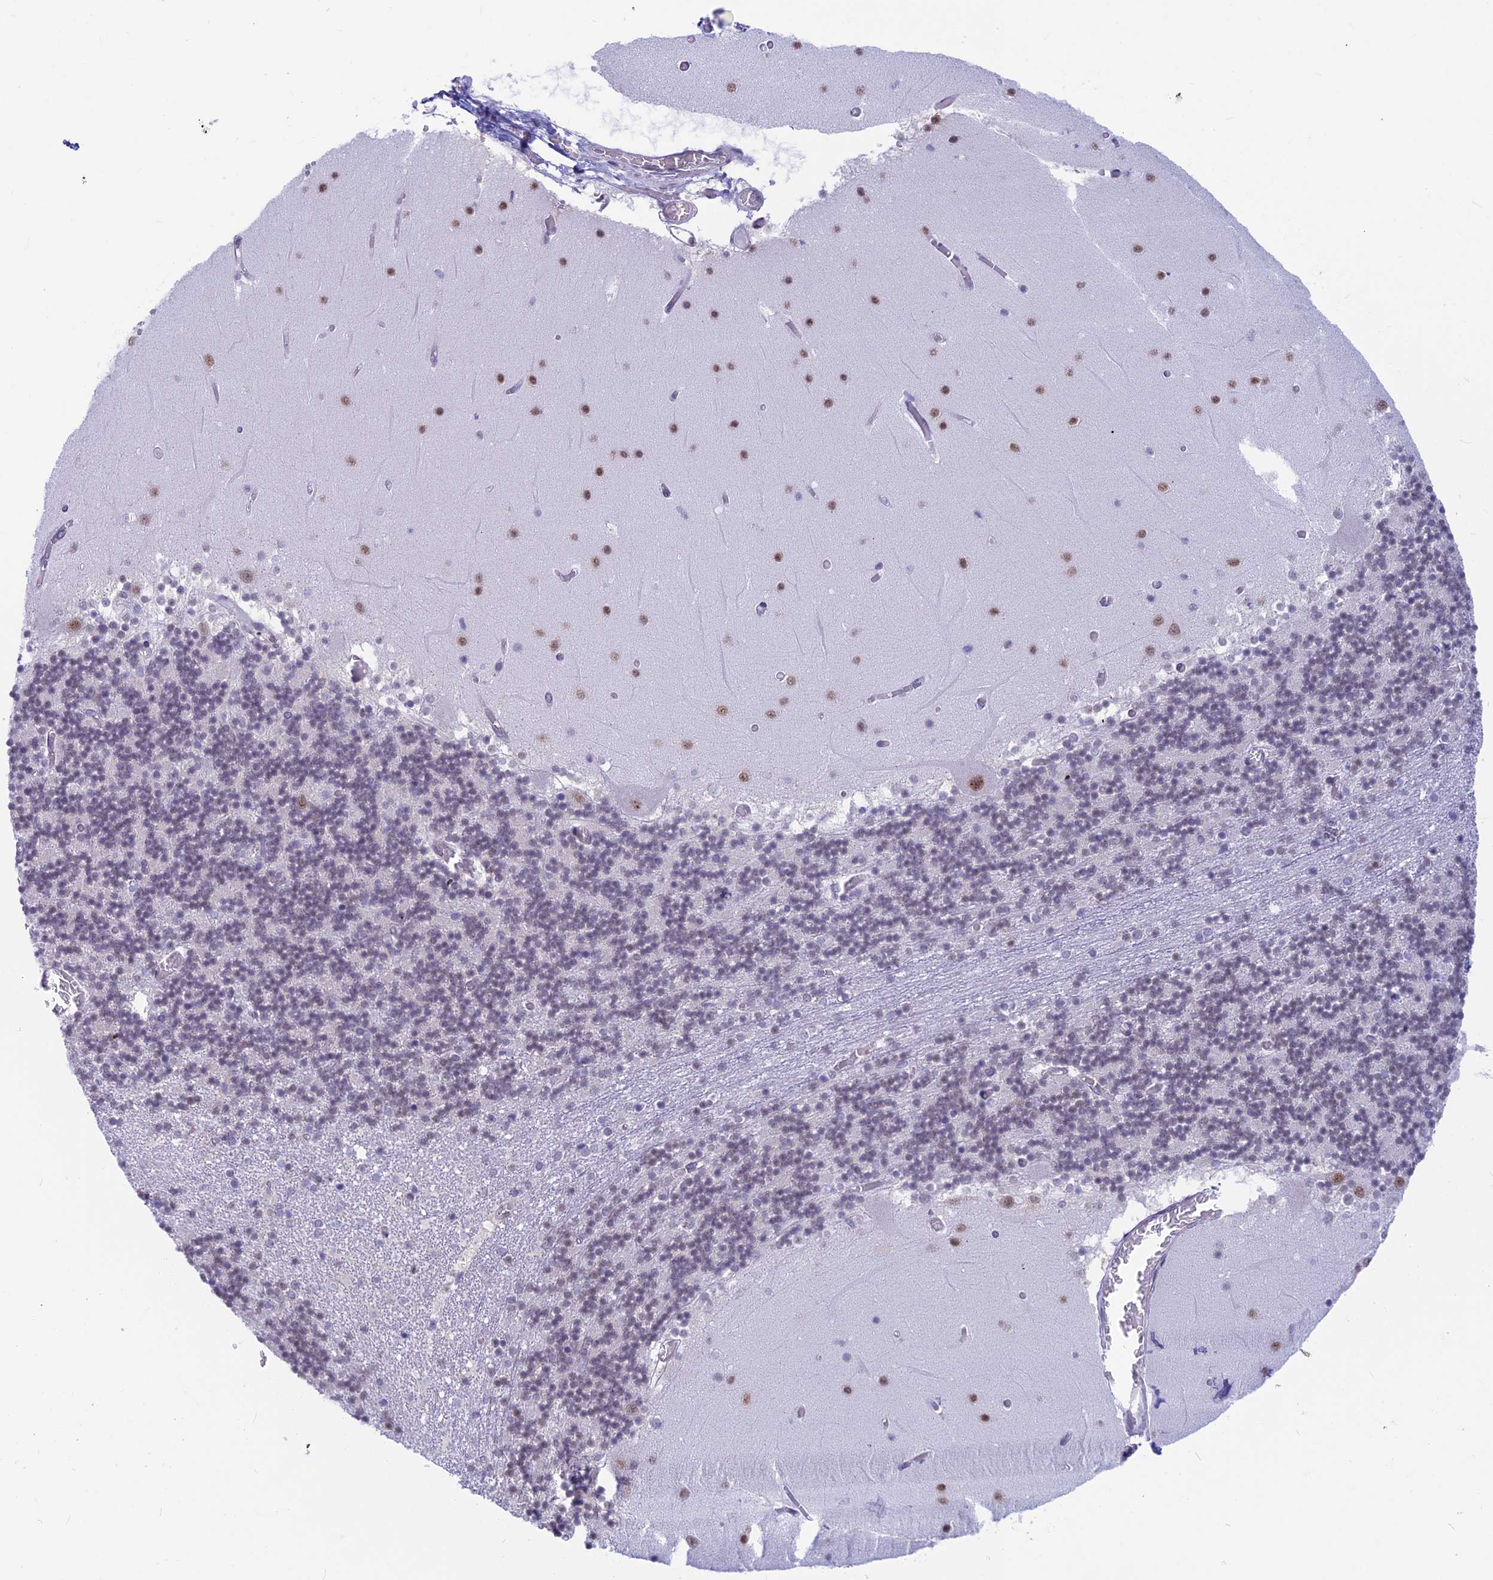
{"staining": {"intensity": "negative", "quantity": "none", "location": "none"}, "tissue": "cerebellum", "cell_type": "Cells in granular layer", "image_type": "normal", "snomed": [{"axis": "morphology", "description": "Normal tissue, NOS"}, {"axis": "topography", "description": "Cerebellum"}], "caption": "Cells in granular layer are negative for protein expression in unremarkable human cerebellum.", "gene": "SRSF5", "patient": {"sex": "female", "age": 28}}